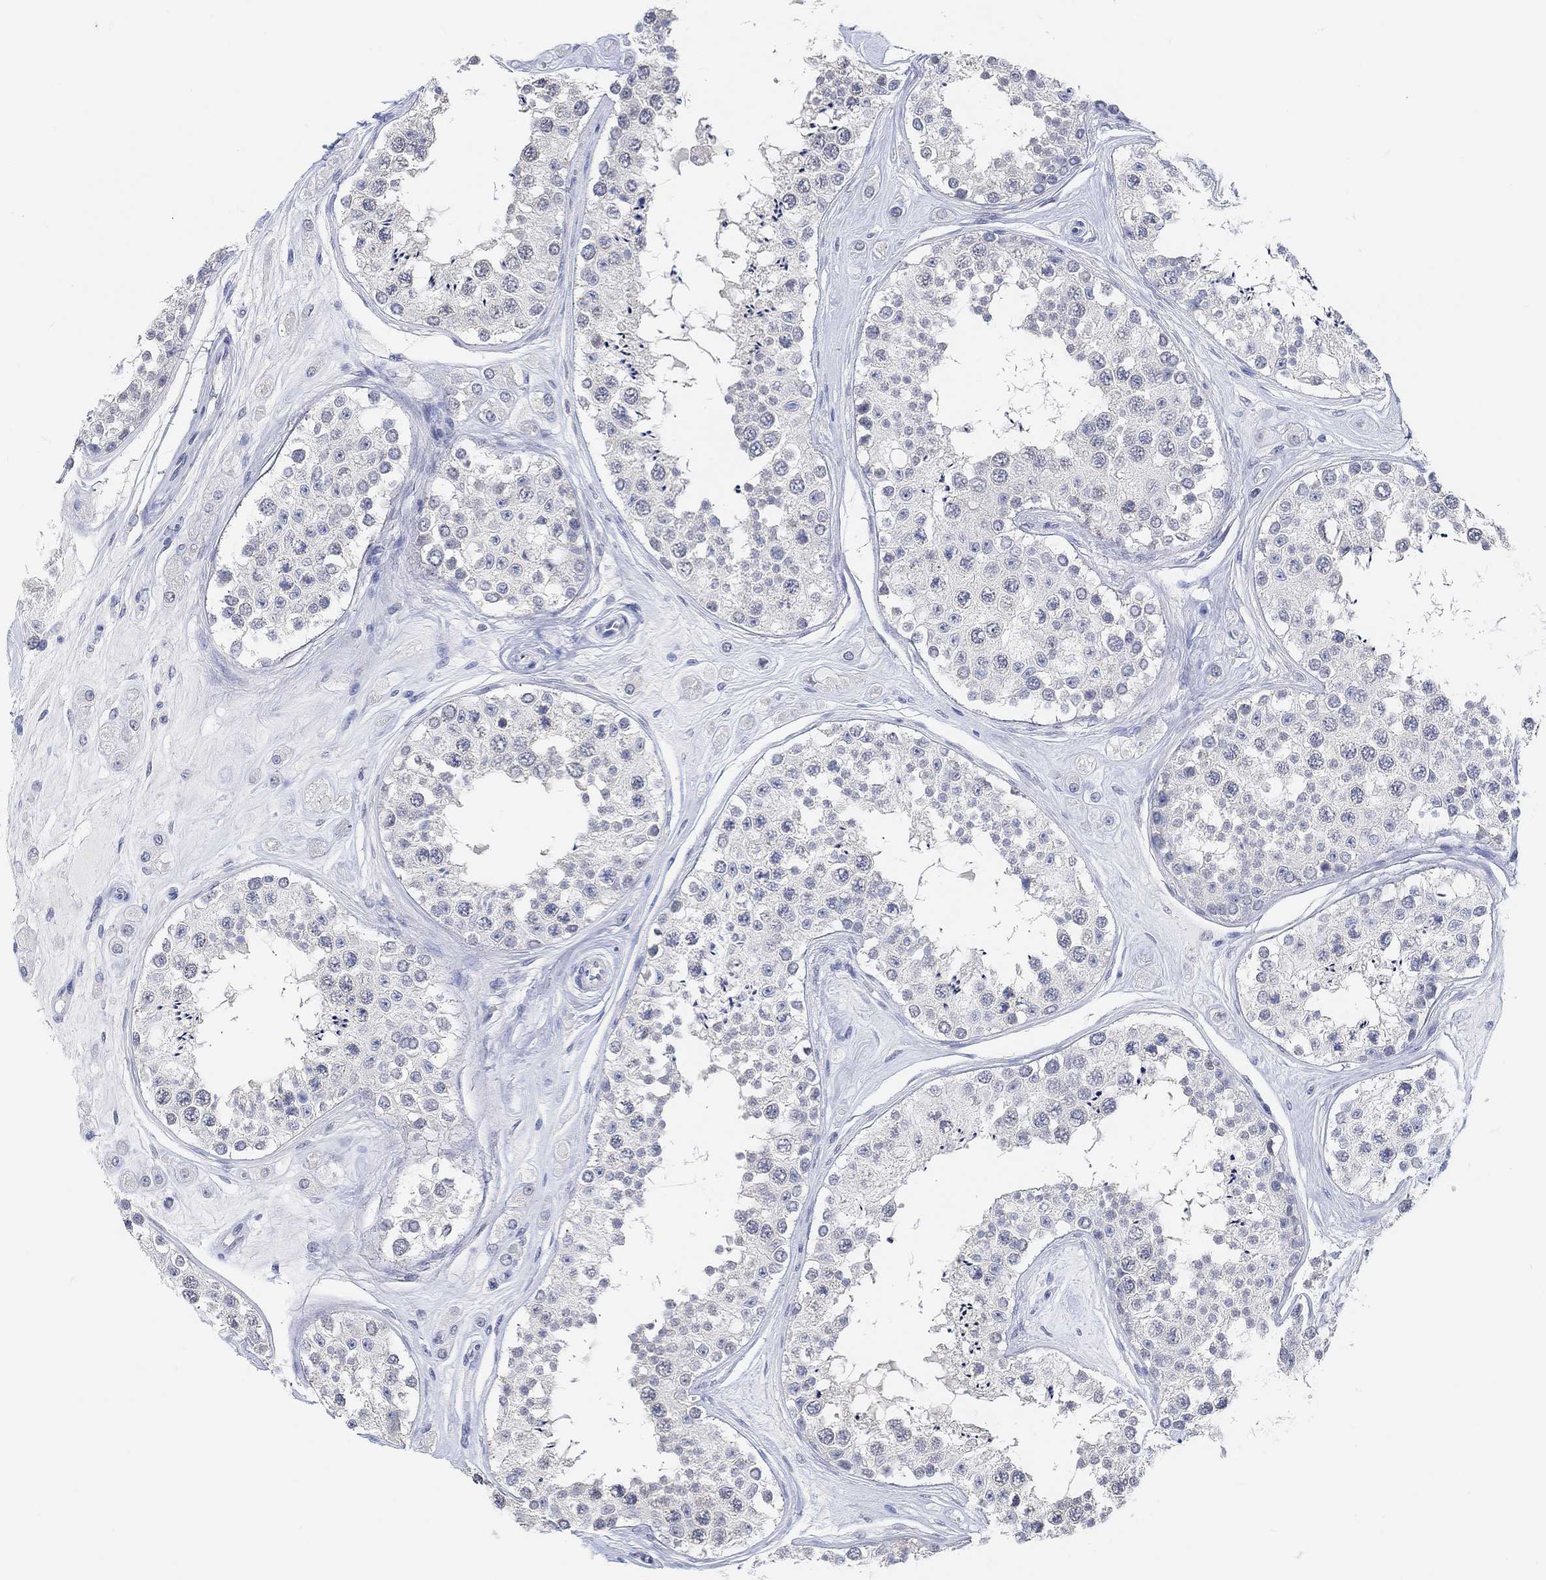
{"staining": {"intensity": "negative", "quantity": "none", "location": "none"}, "tissue": "testis", "cell_type": "Cells in seminiferous ducts", "image_type": "normal", "snomed": [{"axis": "morphology", "description": "Normal tissue, NOS"}, {"axis": "topography", "description": "Testis"}], "caption": "Protein analysis of normal testis demonstrates no significant expression in cells in seminiferous ducts.", "gene": "MUC1", "patient": {"sex": "male", "age": 25}}